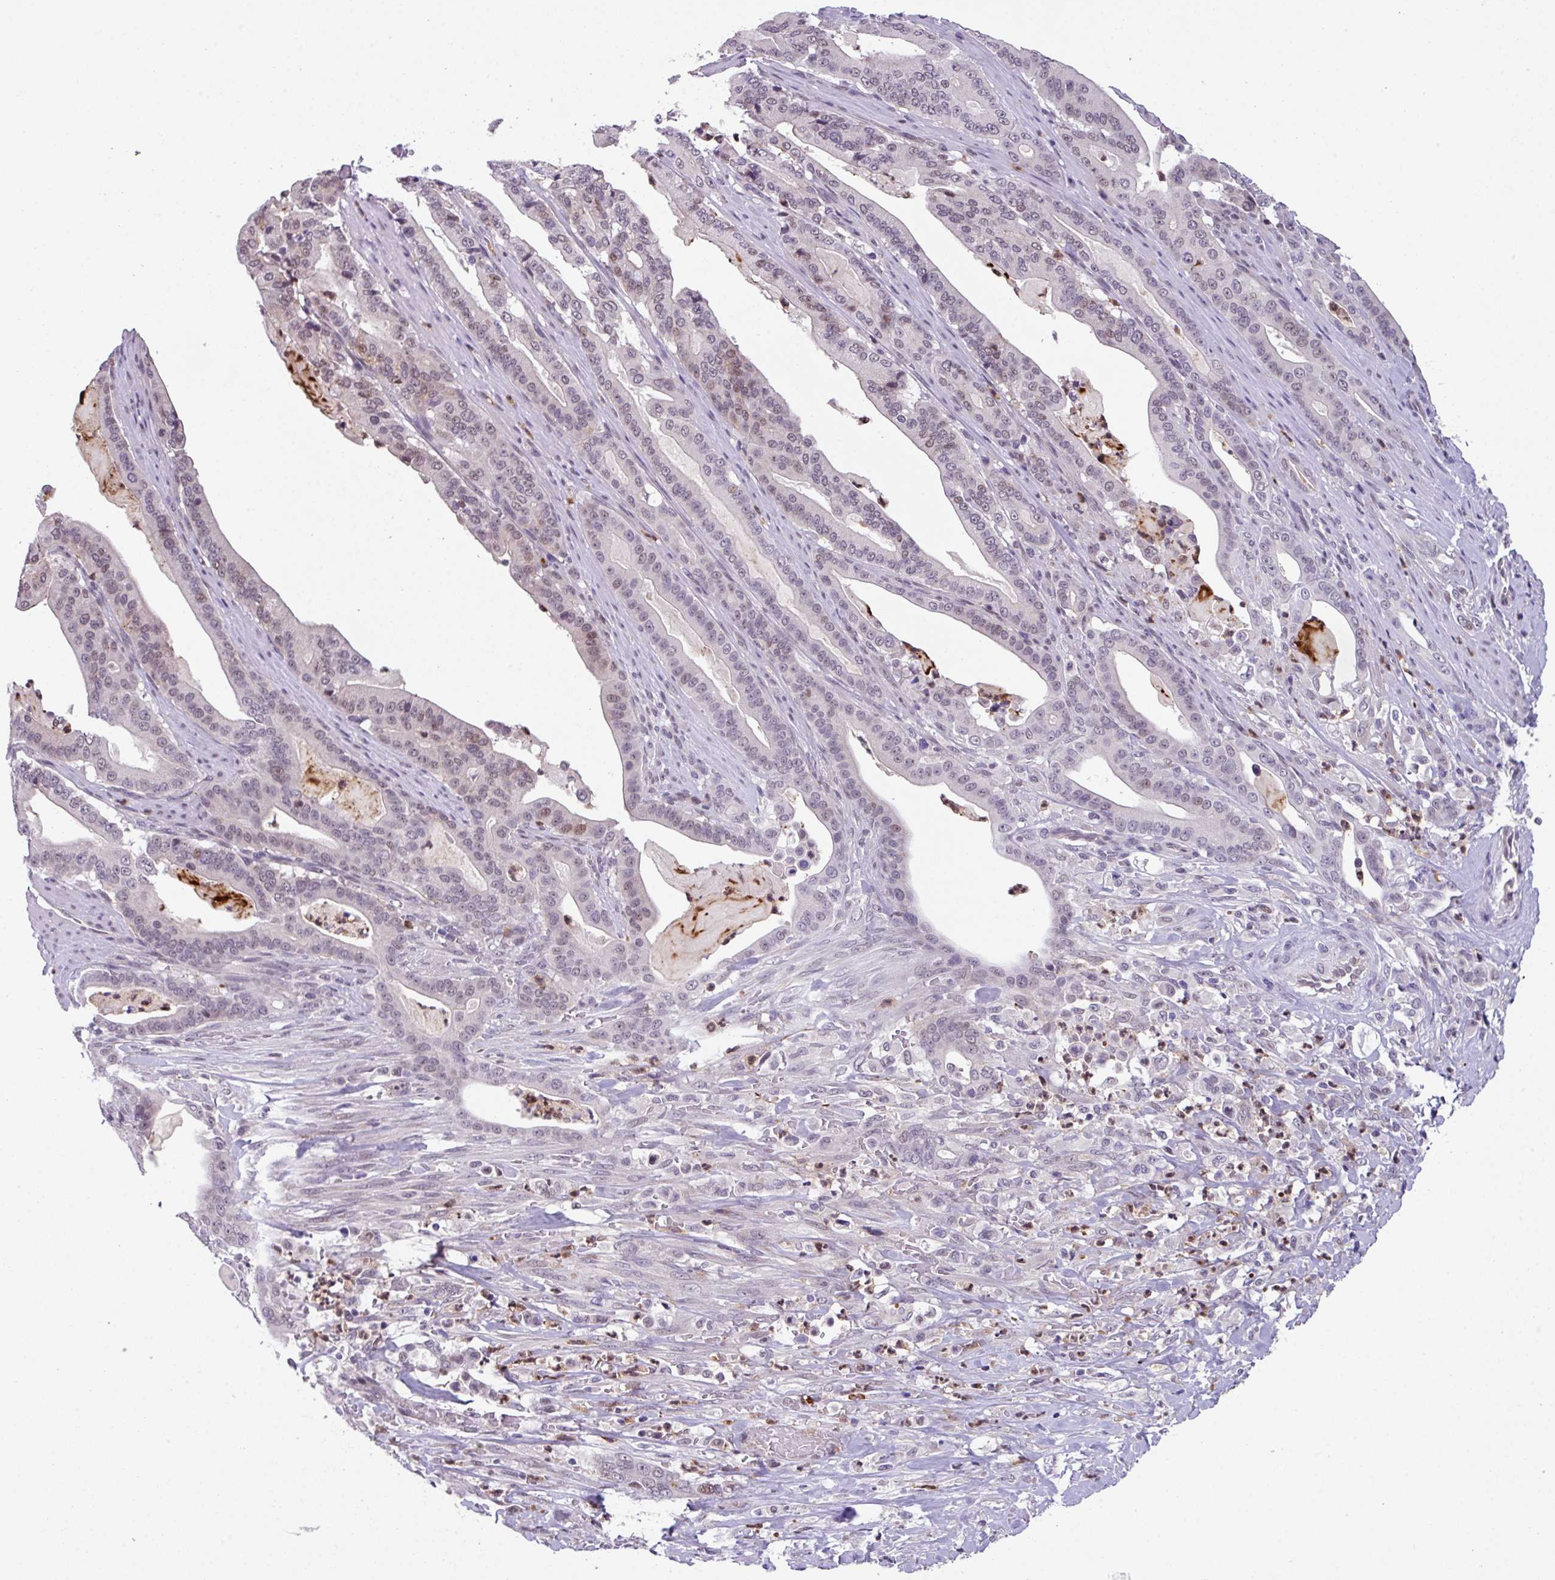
{"staining": {"intensity": "weak", "quantity": "<25%", "location": "nuclear"}, "tissue": "pancreatic cancer", "cell_type": "Tumor cells", "image_type": "cancer", "snomed": [{"axis": "morphology", "description": "Adenocarcinoma, NOS"}, {"axis": "topography", "description": "Pancreas"}], "caption": "DAB immunohistochemical staining of human pancreatic adenocarcinoma demonstrates no significant staining in tumor cells.", "gene": "ZFP3", "patient": {"sex": "male", "age": 63}}